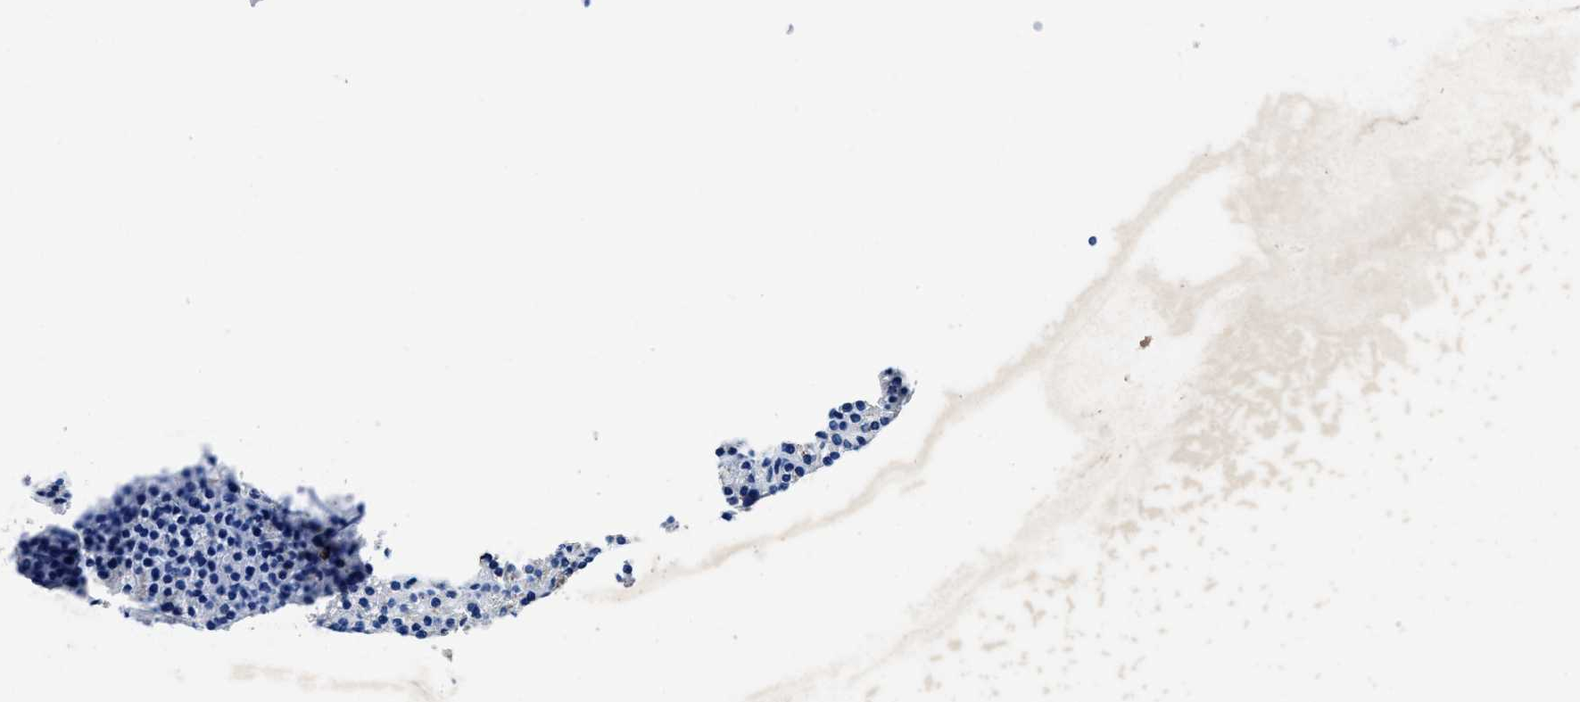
{"staining": {"intensity": "negative", "quantity": "none", "location": "none"}, "tissue": "parathyroid gland", "cell_type": "Glandular cells", "image_type": "normal", "snomed": [{"axis": "morphology", "description": "Normal tissue, NOS"}, {"axis": "morphology", "description": "Adenoma, NOS"}, {"axis": "topography", "description": "Parathyroid gland"}], "caption": "IHC of benign parathyroid gland exhibits no positivity in glandular cells.", "gene": "TEX261", "patient": {"sex": "female", "age": 64}}